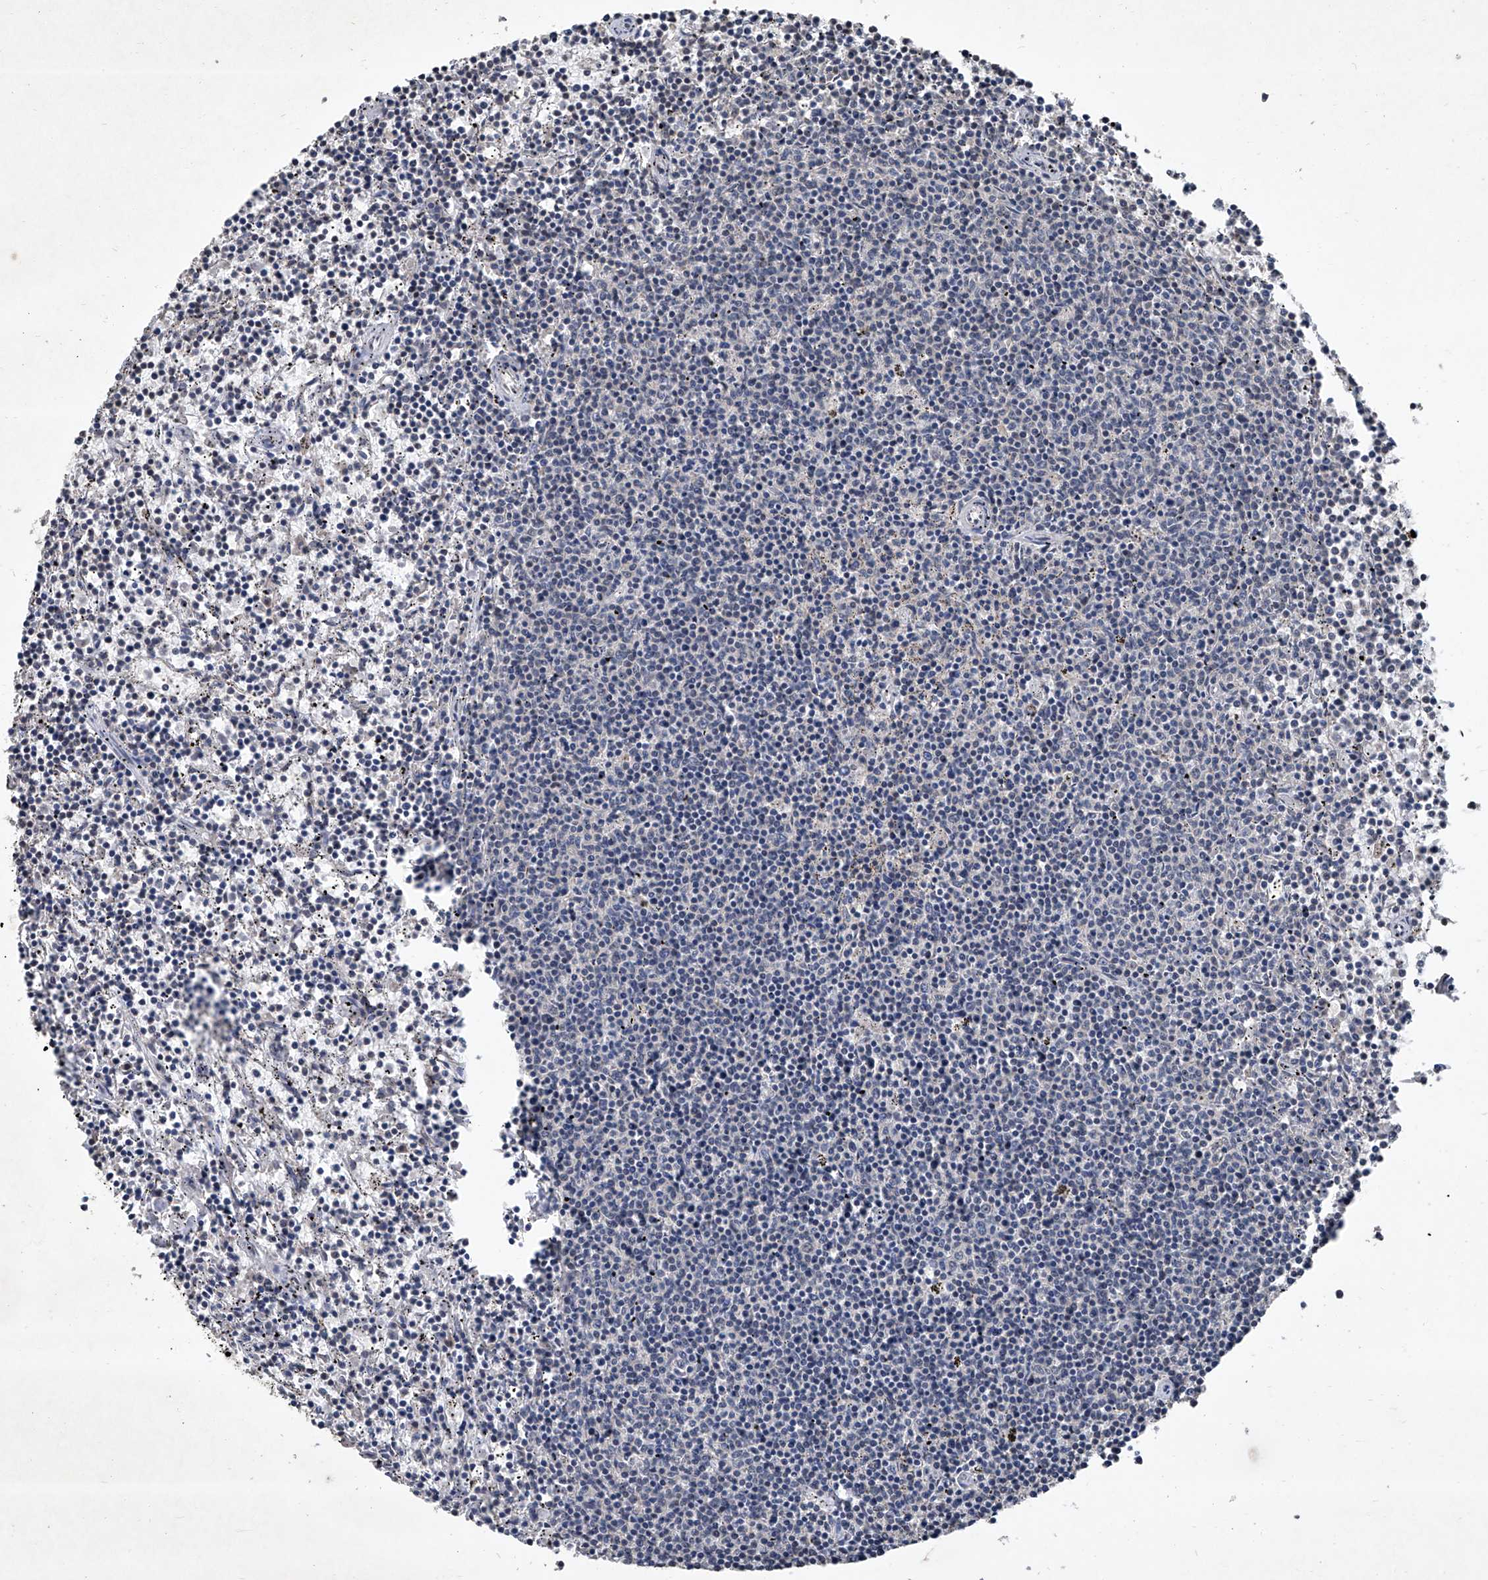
{"staining": {"intensity": "negative", "quantity": "none", "location": "none"}, "tissue": "lymphoma", "cell_type": "Tumor cells", "image_type": "cancer", "snomed": [{"axis": "morphology", "description": "Malignant lymphoma, non-Hodgkin's type, Low grade"}, {"axis": "topography", "description": "Spleen"}], "caption": "This micrograph is of low-grade malignant lymphoma, non-Hodgkin's type stained with immunohistochemistry (IHC) to label a protein in brown with the nuclei are counter-stained blue. There is no staining in tumor cells.", "gene": "DDX39B", "patient": {"sex": "female", "age": 50}}